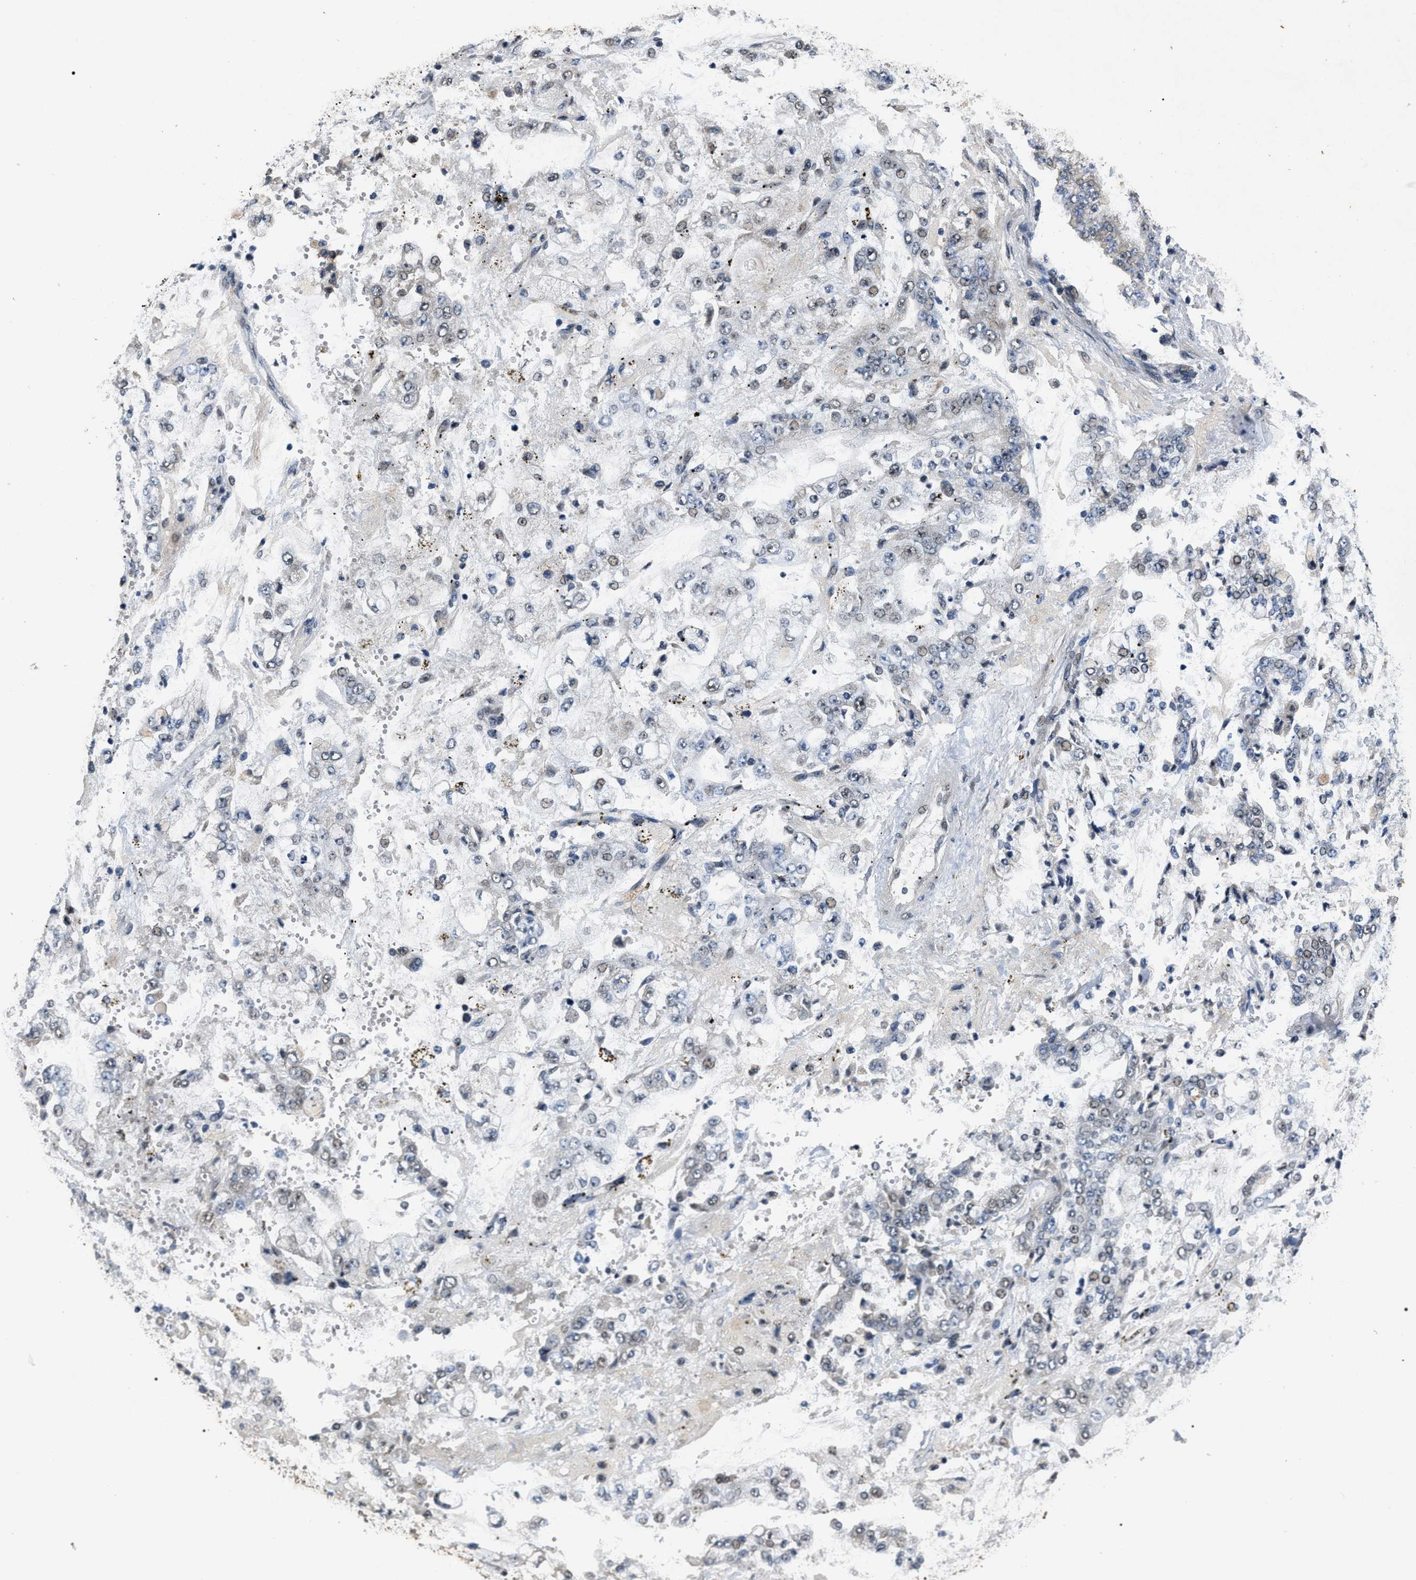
{"staining": {"intensity": "negative", "quantity": "none", "location": "none"}, "tissue": "stomach cancer", "cell_type": "Tumor cells", "image_type": "cancer", "snomed": [{"axis": "morphology", "description": "Adenocarcinoma, NOS"}, {"axis": "topography", "description": "Stomach"}], "caption": "IHC of stomach cancer exhibits no expression in tumor cells.", "gene": "PSMD8", "patient": {"sex": "male", "age": 76}}